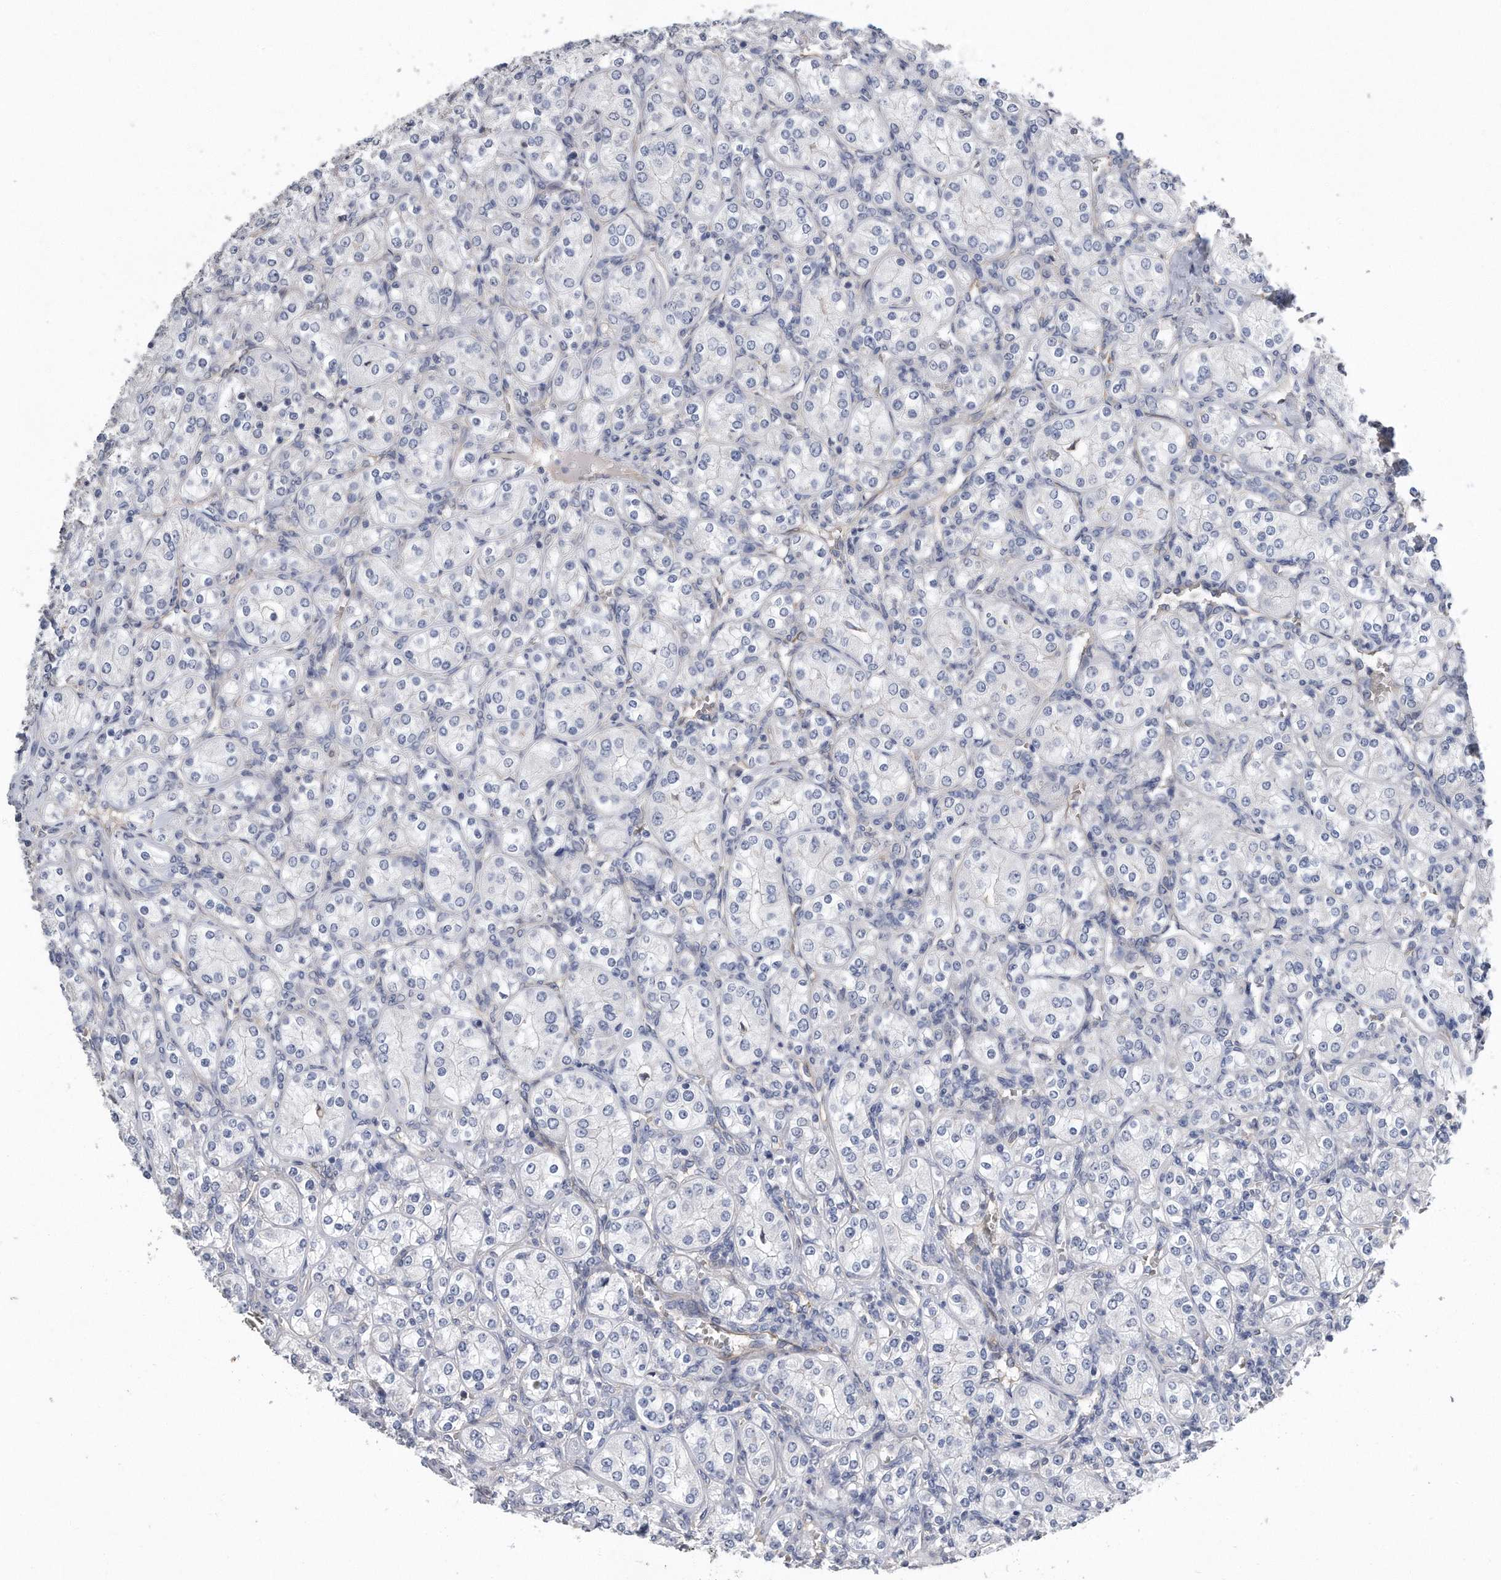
{"staining": {"intensity": "negative", "quantity": "none", "location": "none"}, "tissue": "renal cancer", "cell_type": "Tumor cells", "image_type": "cancer", "snomed": [{"axis": "morphology", "description": "Adenocarcinoma, NOS"}, {"axis": "topography", "description": "Kidney"}], "caption": "High power microscopy photomicrograph of an immunohistochemistry (IHC) photomicrograph of renal adenocarcinoma, revealing no significant positivity in tumor cells.", "gene": "GPC1", "patient": {"sex": "male", "age": 77}}